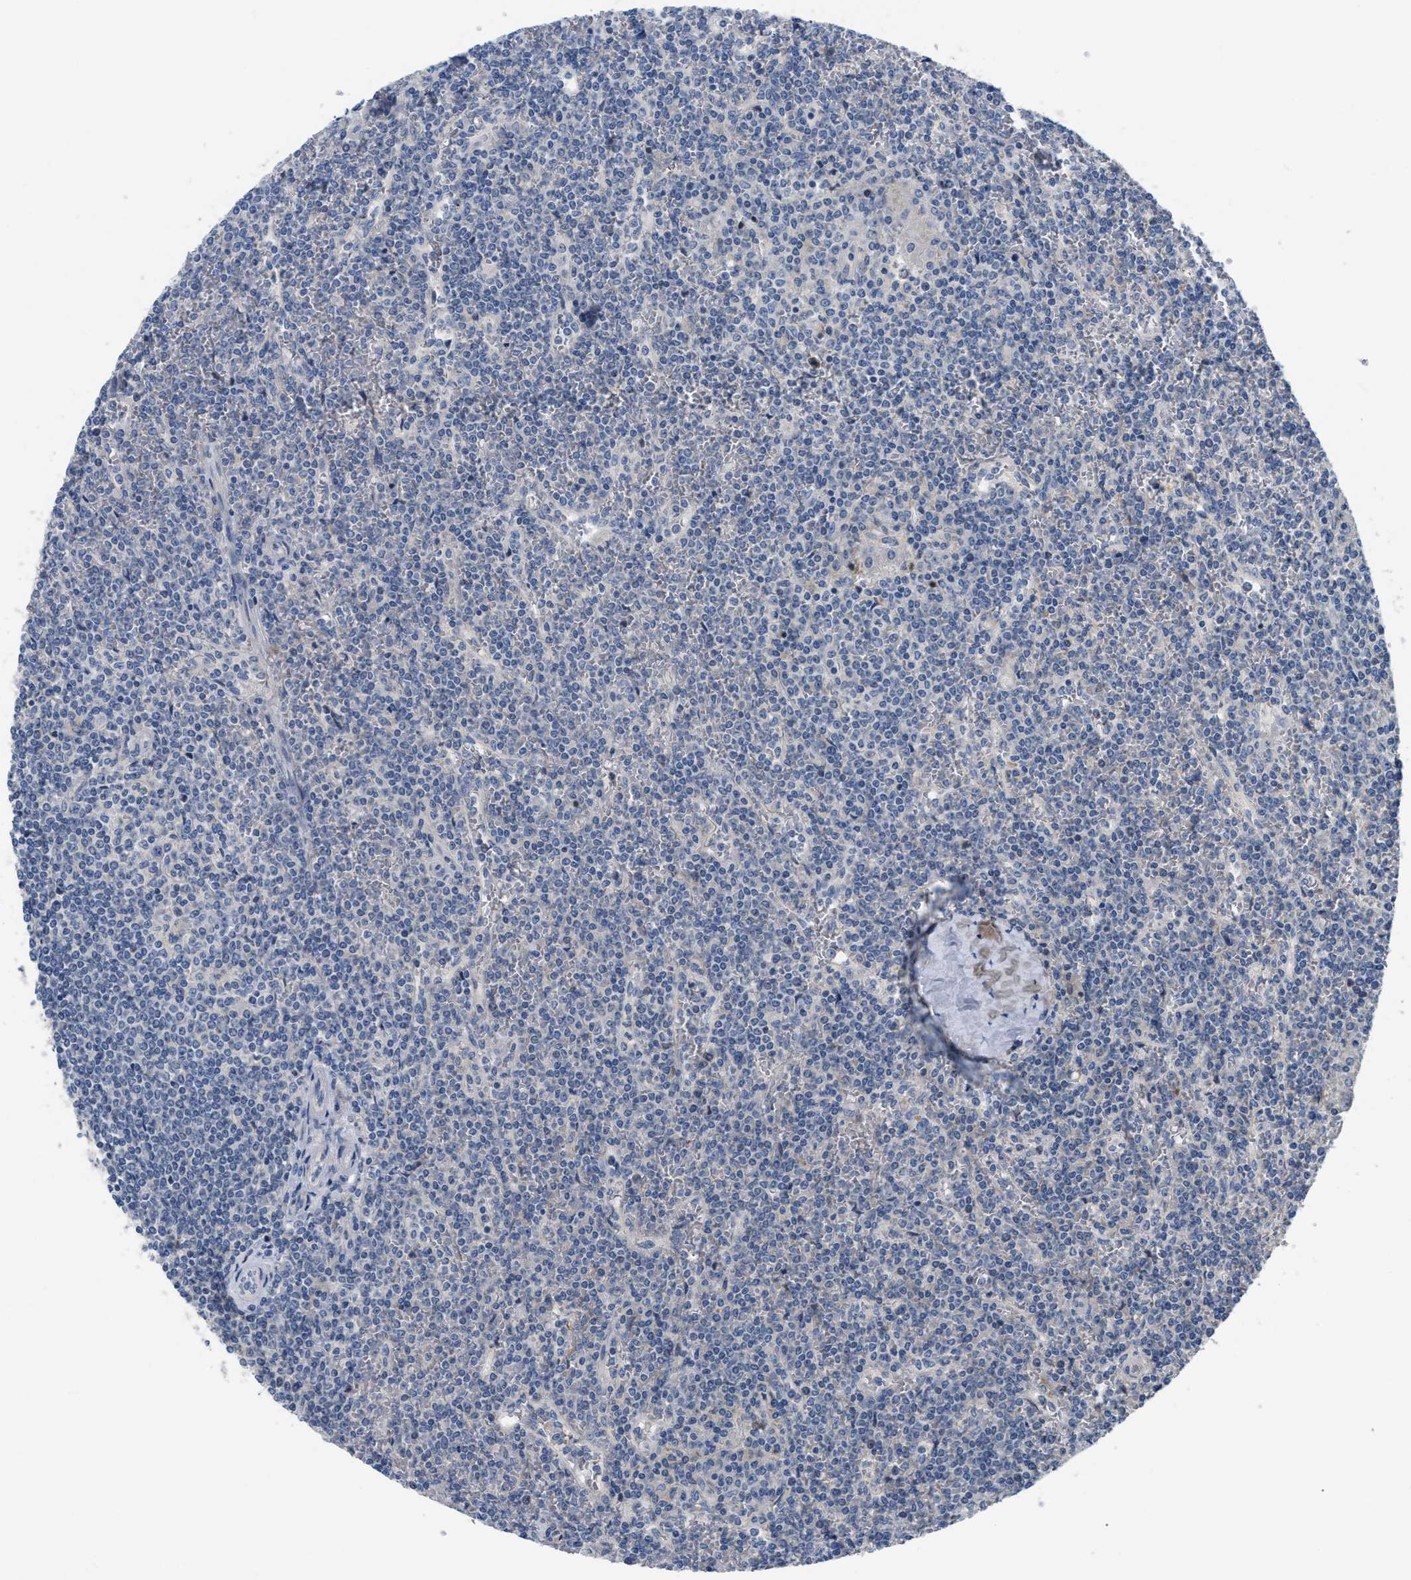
{"staining": {"intensity": "negative", "quantity": "none", "location": "none"}, "tissue": "lymphoma", "cell_type": "Tumor cells", "image_type": "cancer", "snomed": [{"axis": "morphology", "description": "Malignant lymphoma, non-Hodgkin's type, Low grade"}, {"axis": "topography", "description": "Spleen"}], "caption": "Protein analysis of low-grade malignant lymphoma, non-Hodgkin's type shows no significant positivity in tumor cells.", "gene": "DHX58", "patient": {"sex": "female", "age": 19}}